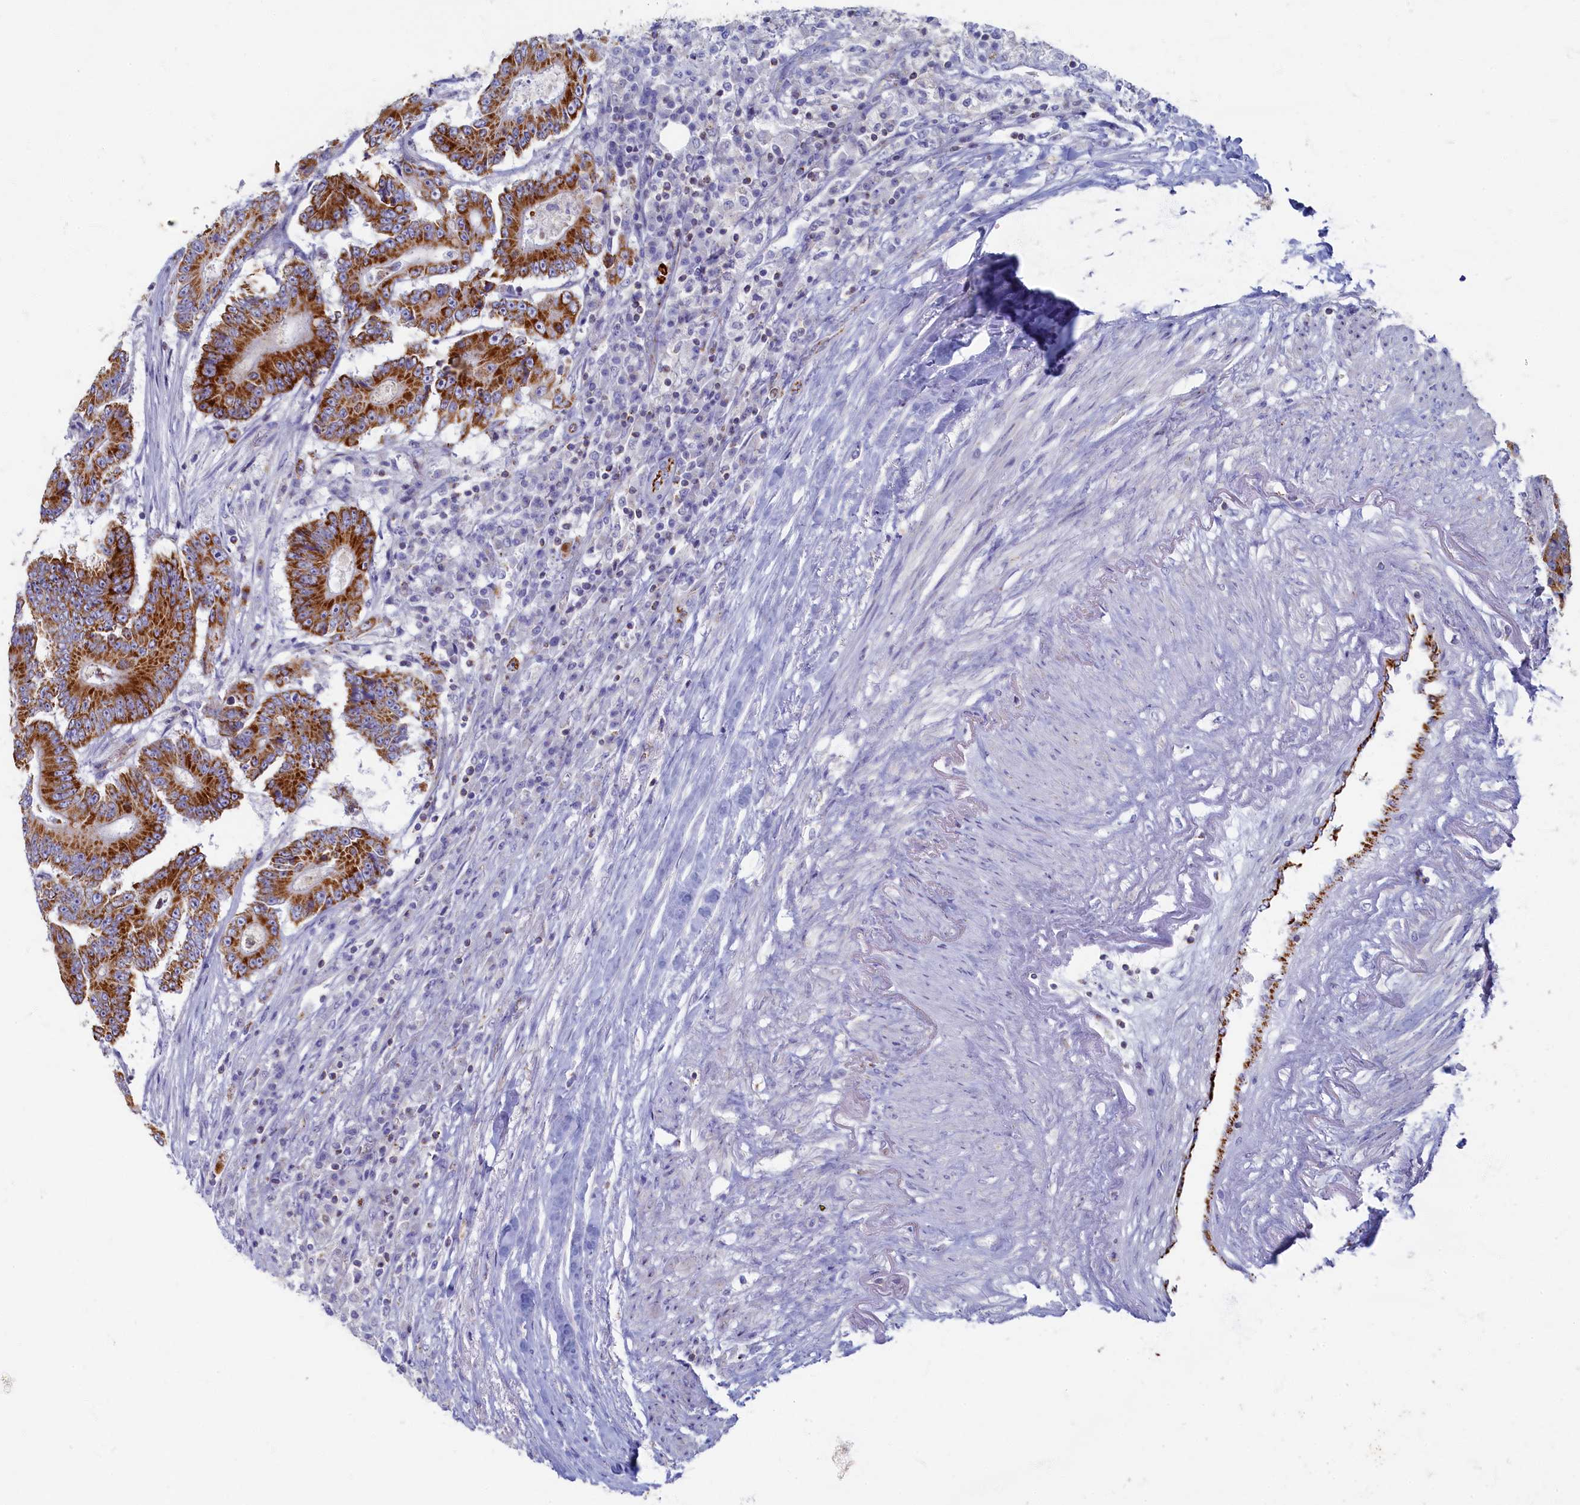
{"staining": {"intensity": "strong", "quantity": ">75%", "location": "cytoplasmic/membranous"}, "tissue": "colorectal cancer", "cell_type": "Tumor cells", "image_type": "cancer", "snomed": [{"axis": "morphology", "description": "Adenocarcinoma, NOS"}, {"axis": "topography", "description": "Colon"}], "caption": "Colorectal cancer tissue displays strong cytoplasmic/membranous staining in approximately >75% of tumor cells, visualized by immunohistochemistry.", "gene": "OCIAD2", "patient": {"sex": "male", "age": 83}}